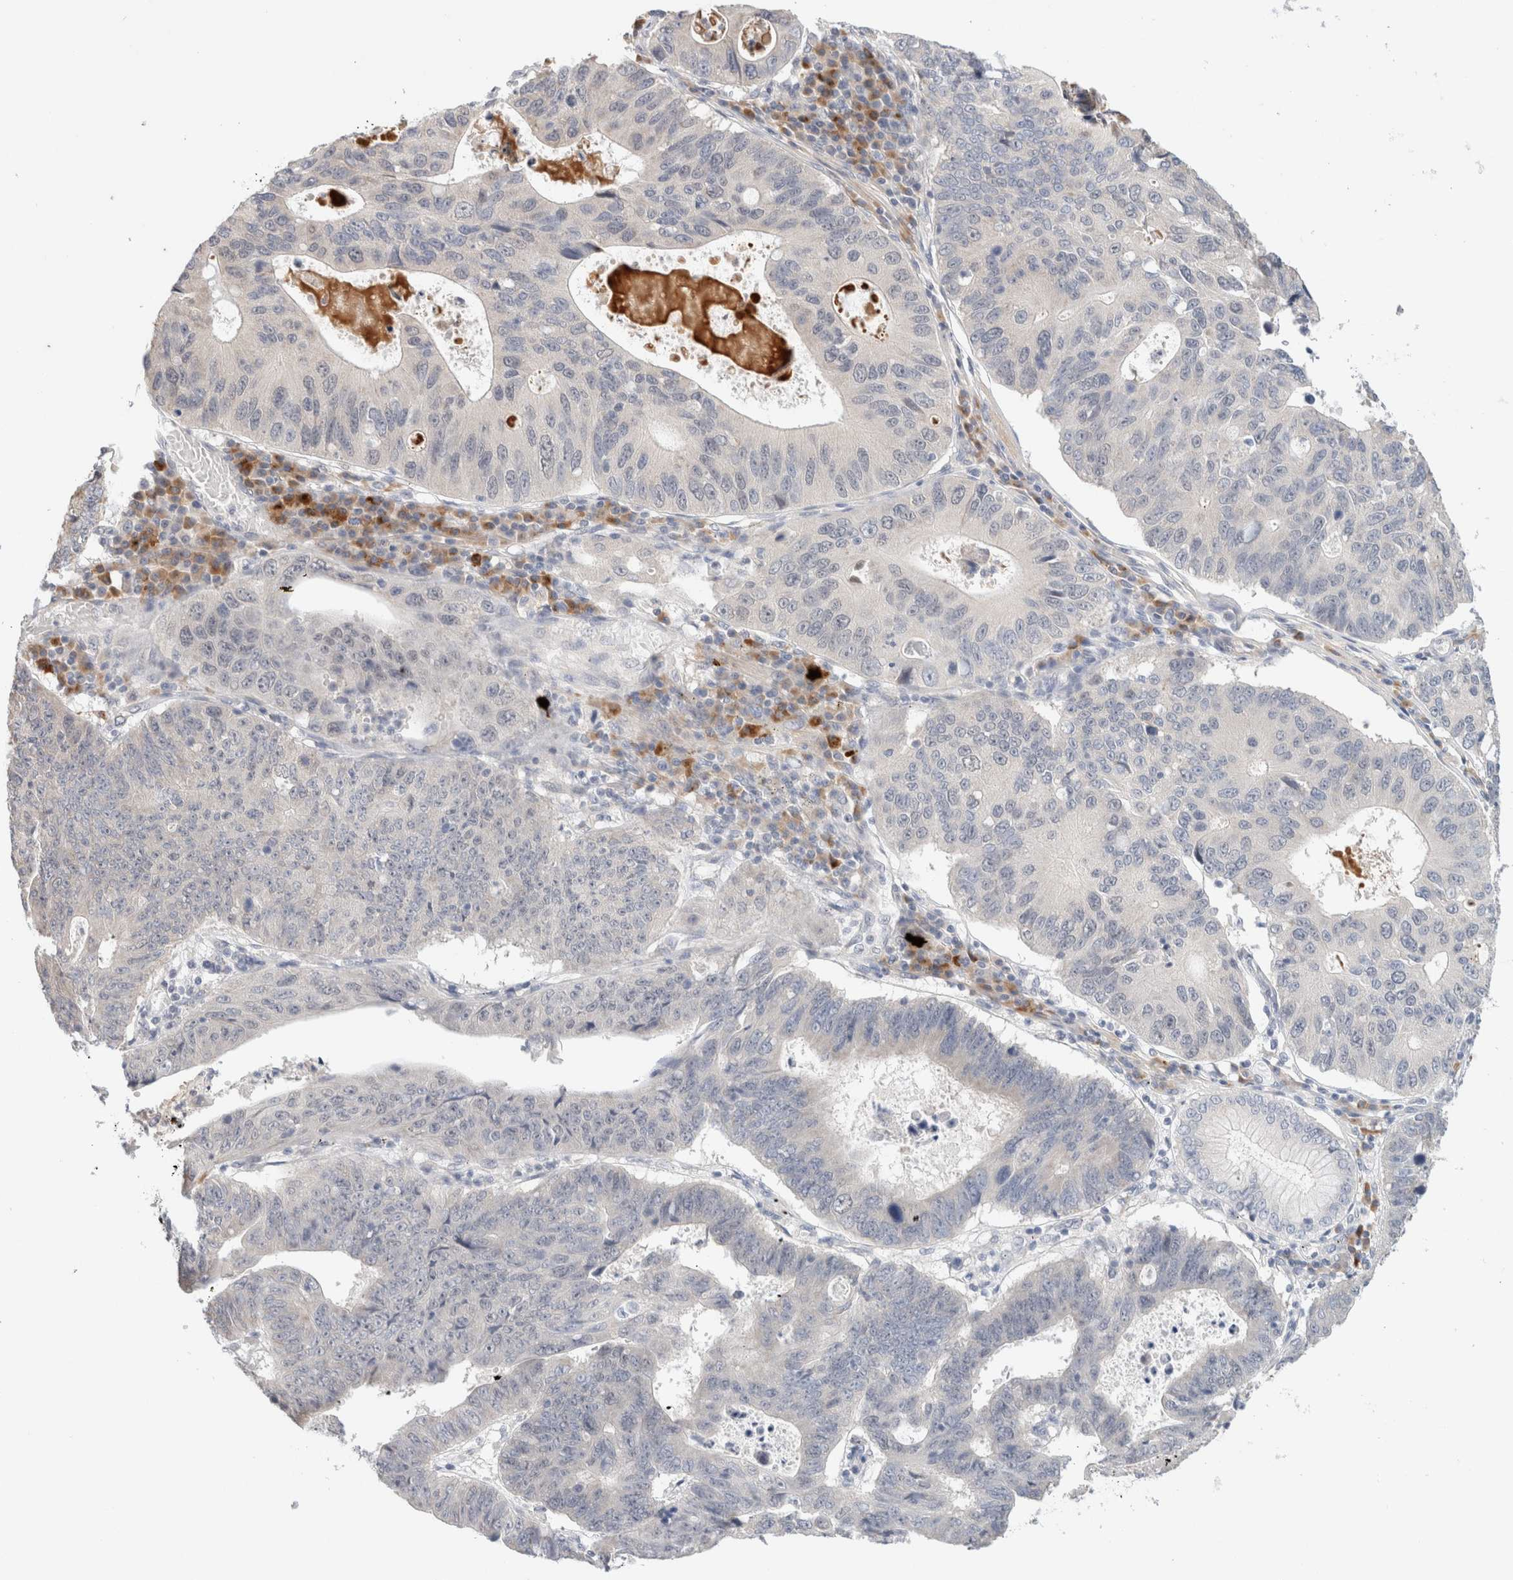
{"staining": {"intensity": "negative", "quantity": "none", "location": "none"}, "tissue": "stomach cancer", "cell_type": "Tumor cells", "image_type": "cancer", "snomed": [{"axis": "morphology", "description": "Adenocarcinoma, NOS"}, {"axis": "topography", "description": "Stomach"}], "caption": "This is a histopathology image of IHC staining of stomach cancer (adenocarcinoma), which shows no expression in tumor cells. (DAB (3,3'-diaminobenzidine) immunohistochemistry, high magnification).", "gene": "SPRTN", "patient": {"sex": "male", "age": 59}}